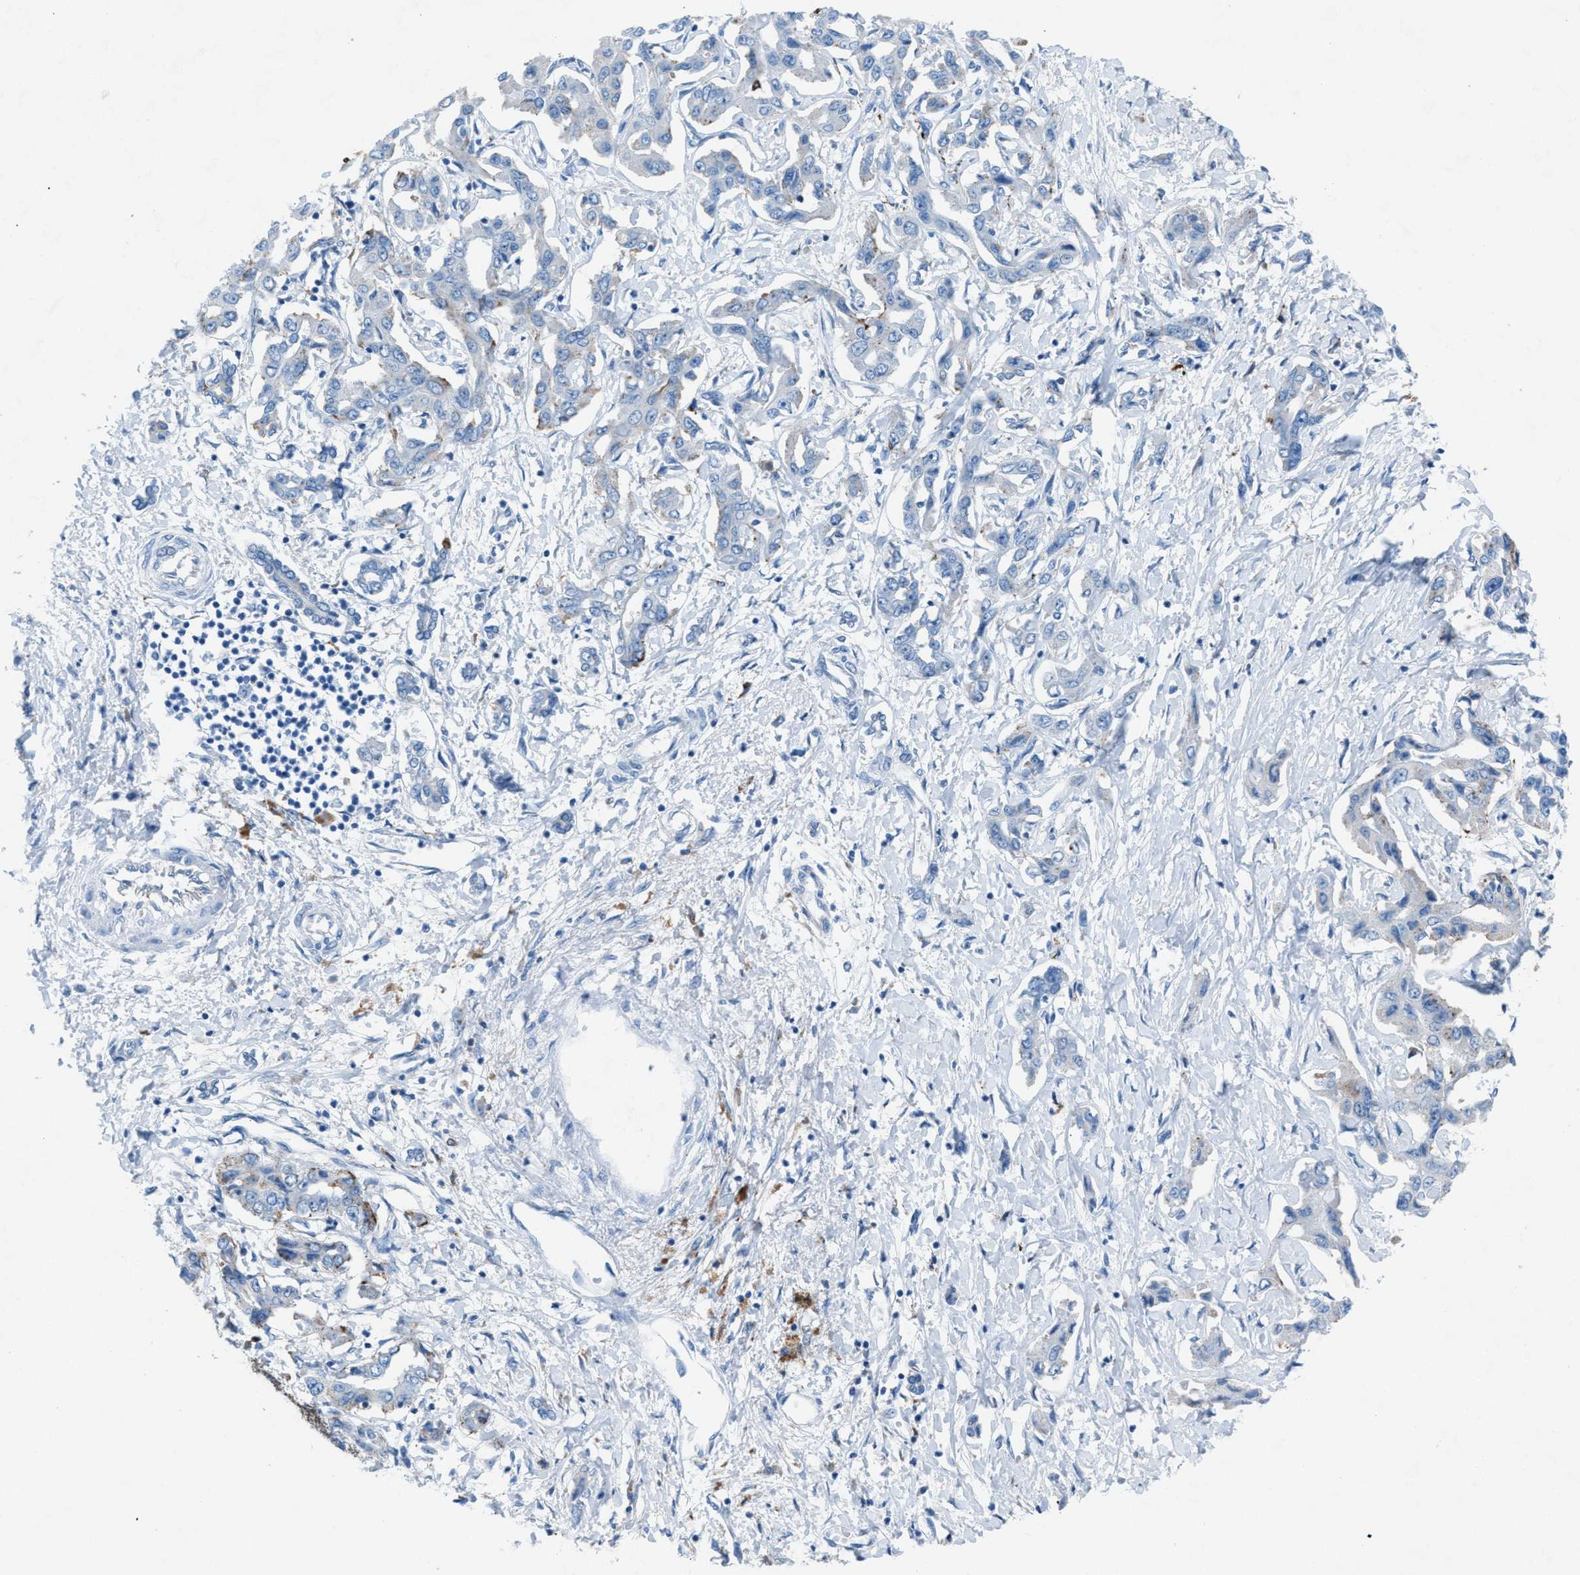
{"staining": {"intensity": "negative", "quantity": "none", "location": "none"}, "tissue": "liver cancer", "cell_type": "Tumor cells", "image_type": "cancer", "snomed": [{"axis": "morphology", "description": "Cholangiocarcinoma"}, {"axis": "topography", "description": "Liver"}], "caption": "This is a image of immunohistochemistry (IHC) staining of liver cancer (cholangiocarcinoma), which shows no positivity in tumor cells.", "gene": "CD1B", "patient": {"sex": "male", "age": 59}}